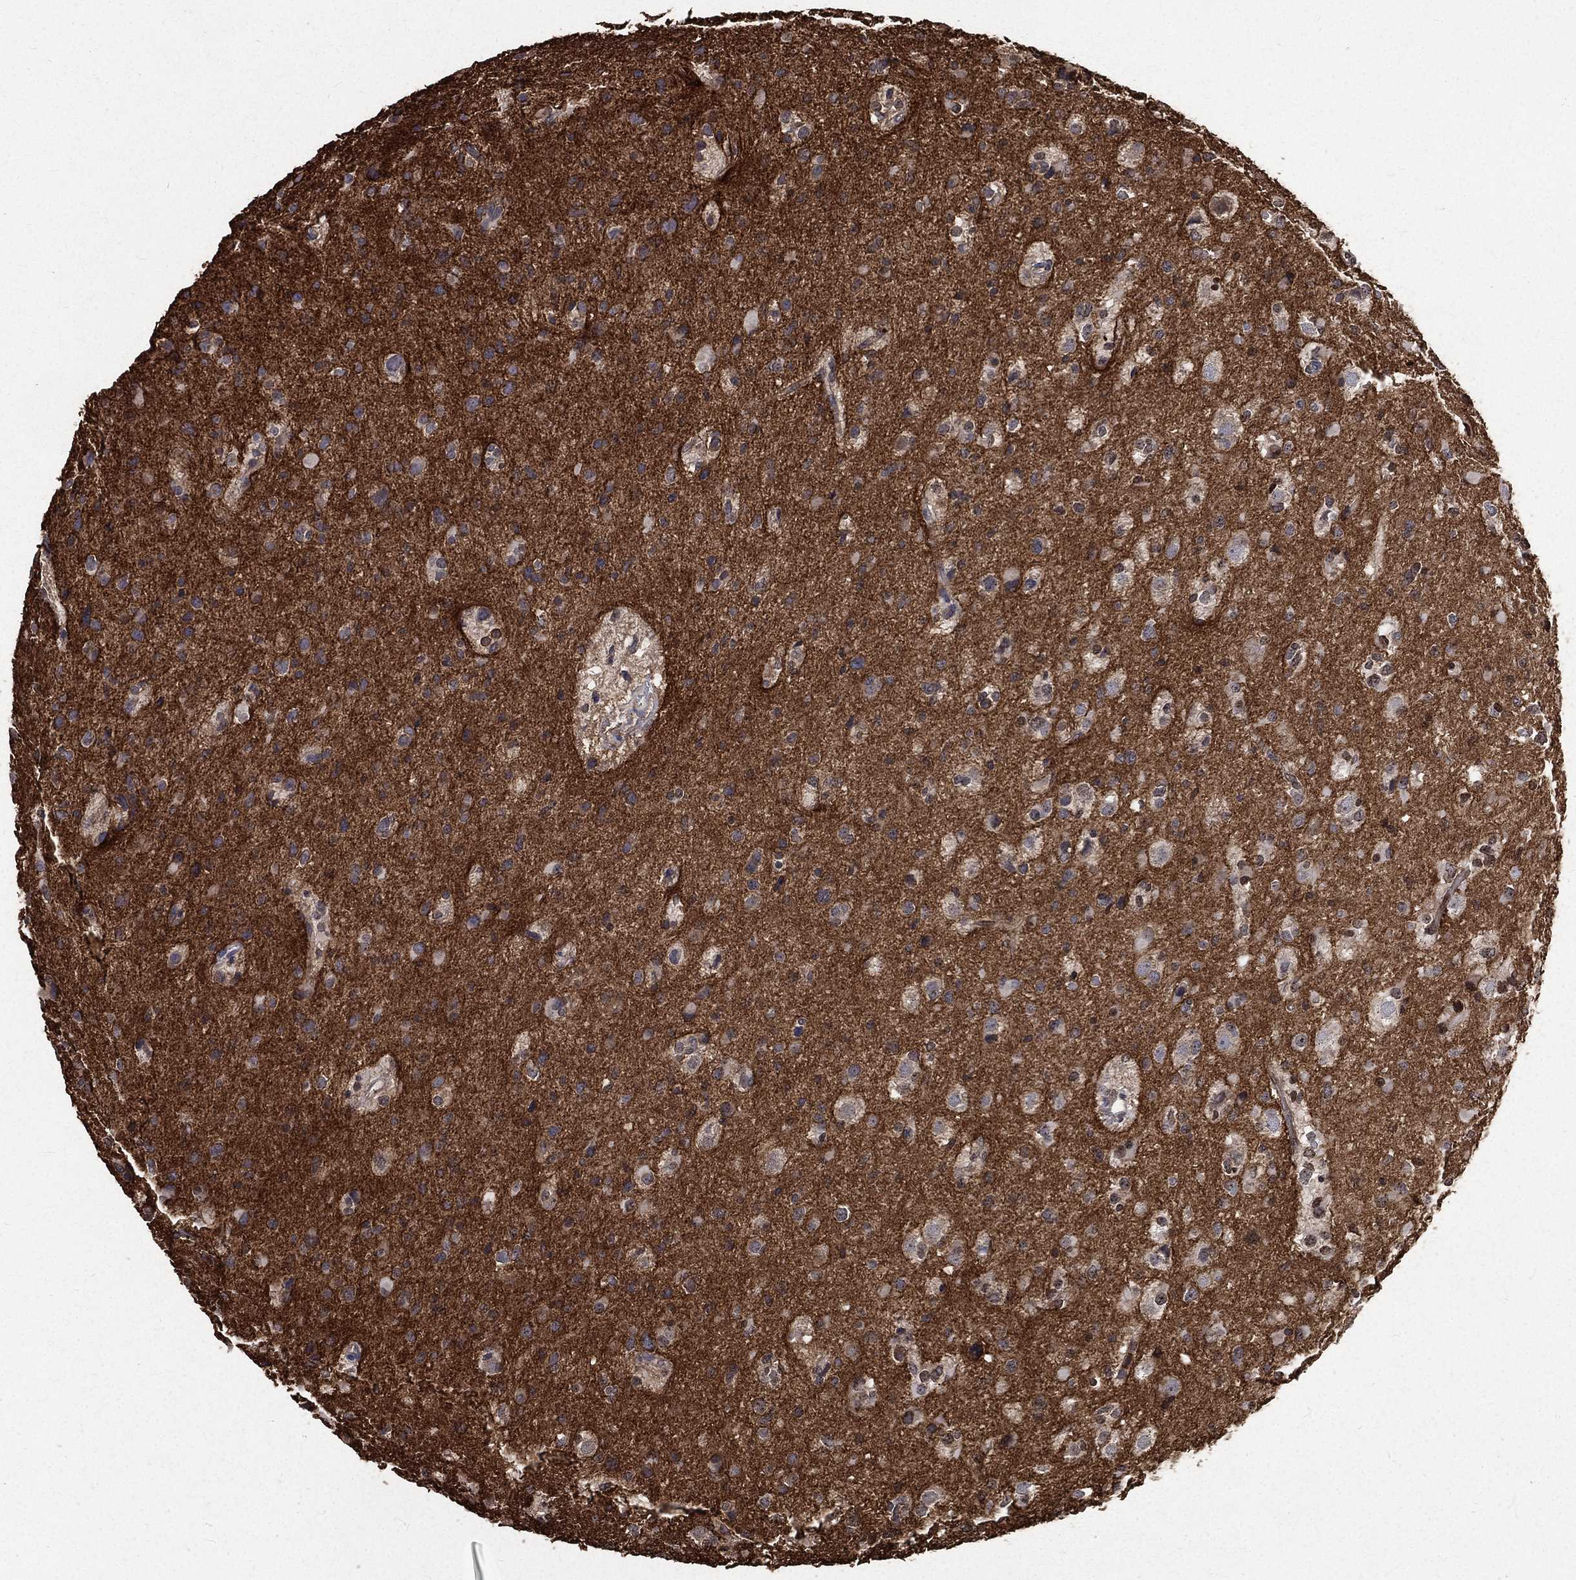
{"staining": {"intensity": "negative", "quantity": "none", "location": "none"}, "tissue": "glioma", "cell_type": "Tumor cells", "image_type": "cancer", "snomed": [{"axis": "morphology", "description": "Glioma, malignant, Low grade"}, {"axis": "topography", "description": "Brain"}], "caption": "Tumor cells are negative for protein expression in human glioma. (Stains: DAB (3,3'-diaminobenzidine) IHC with hematoxylin counter stain, Microscopy: brightfield microscopy at high magnification).", "gene": "BASP1", "patient": {"sex": "female", "age": 32}}